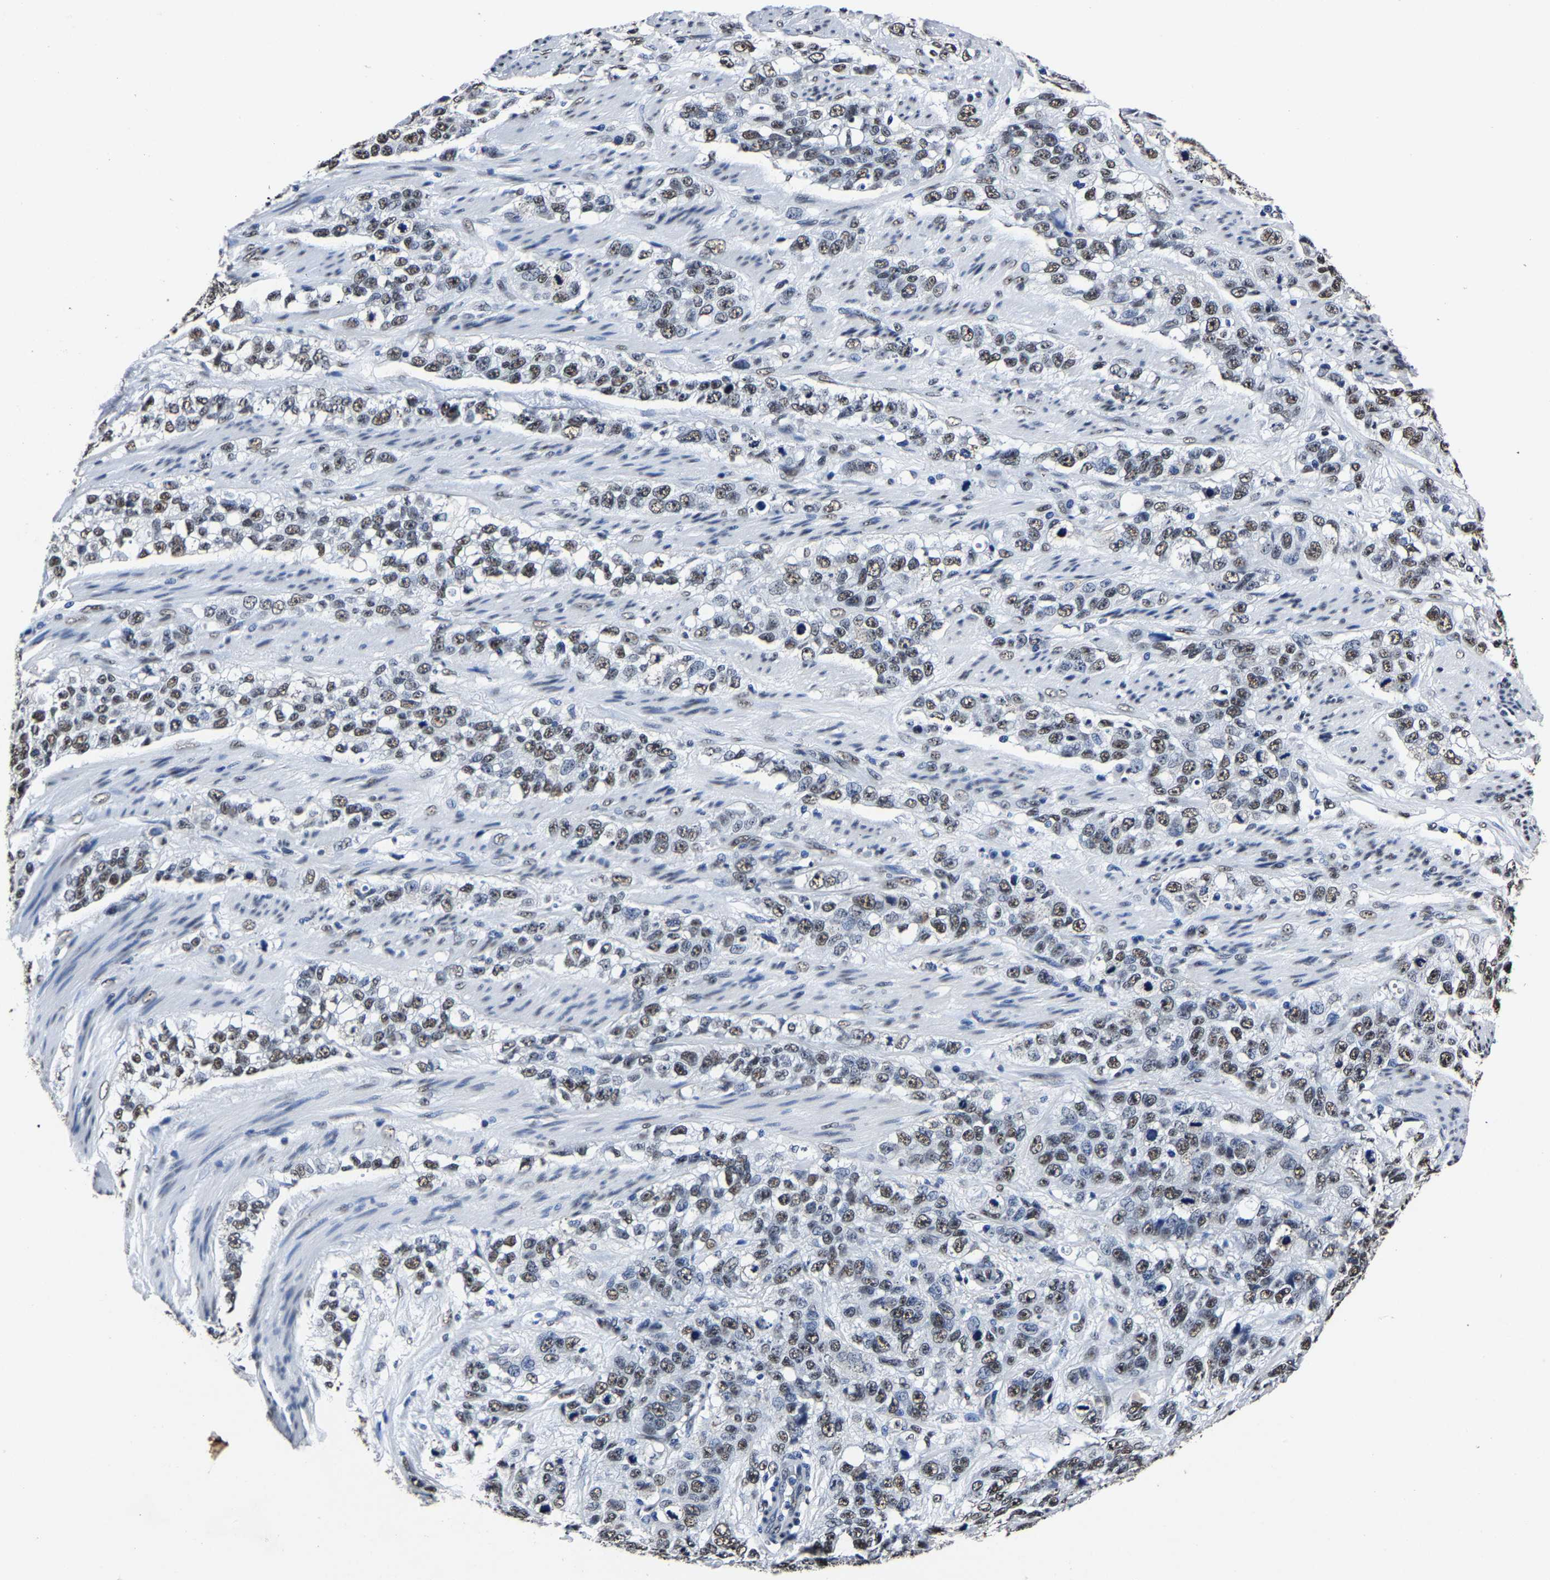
{"staining": {"intensity": "moderate", "quantity": "25%-75%", "location": "nuclear"}, "tissue": "stomach cancer", "cell_type": "Tumor cells", "image_type": "cancer", "snomed": [{"axis": "morphology", "description": "Adenocarcinoma, NOS"}, {"axis": "topography", "description": "Stomach"}], "caption": "Approximately 25%-75% of tumor cells in stomach cancer (adenocarcinoma) reveal moderate nuclear protein positivity as visualized by brown immunohistochemical staining.", "gene": "RBM45", "patient": {"sex": "male", "age": 48}}